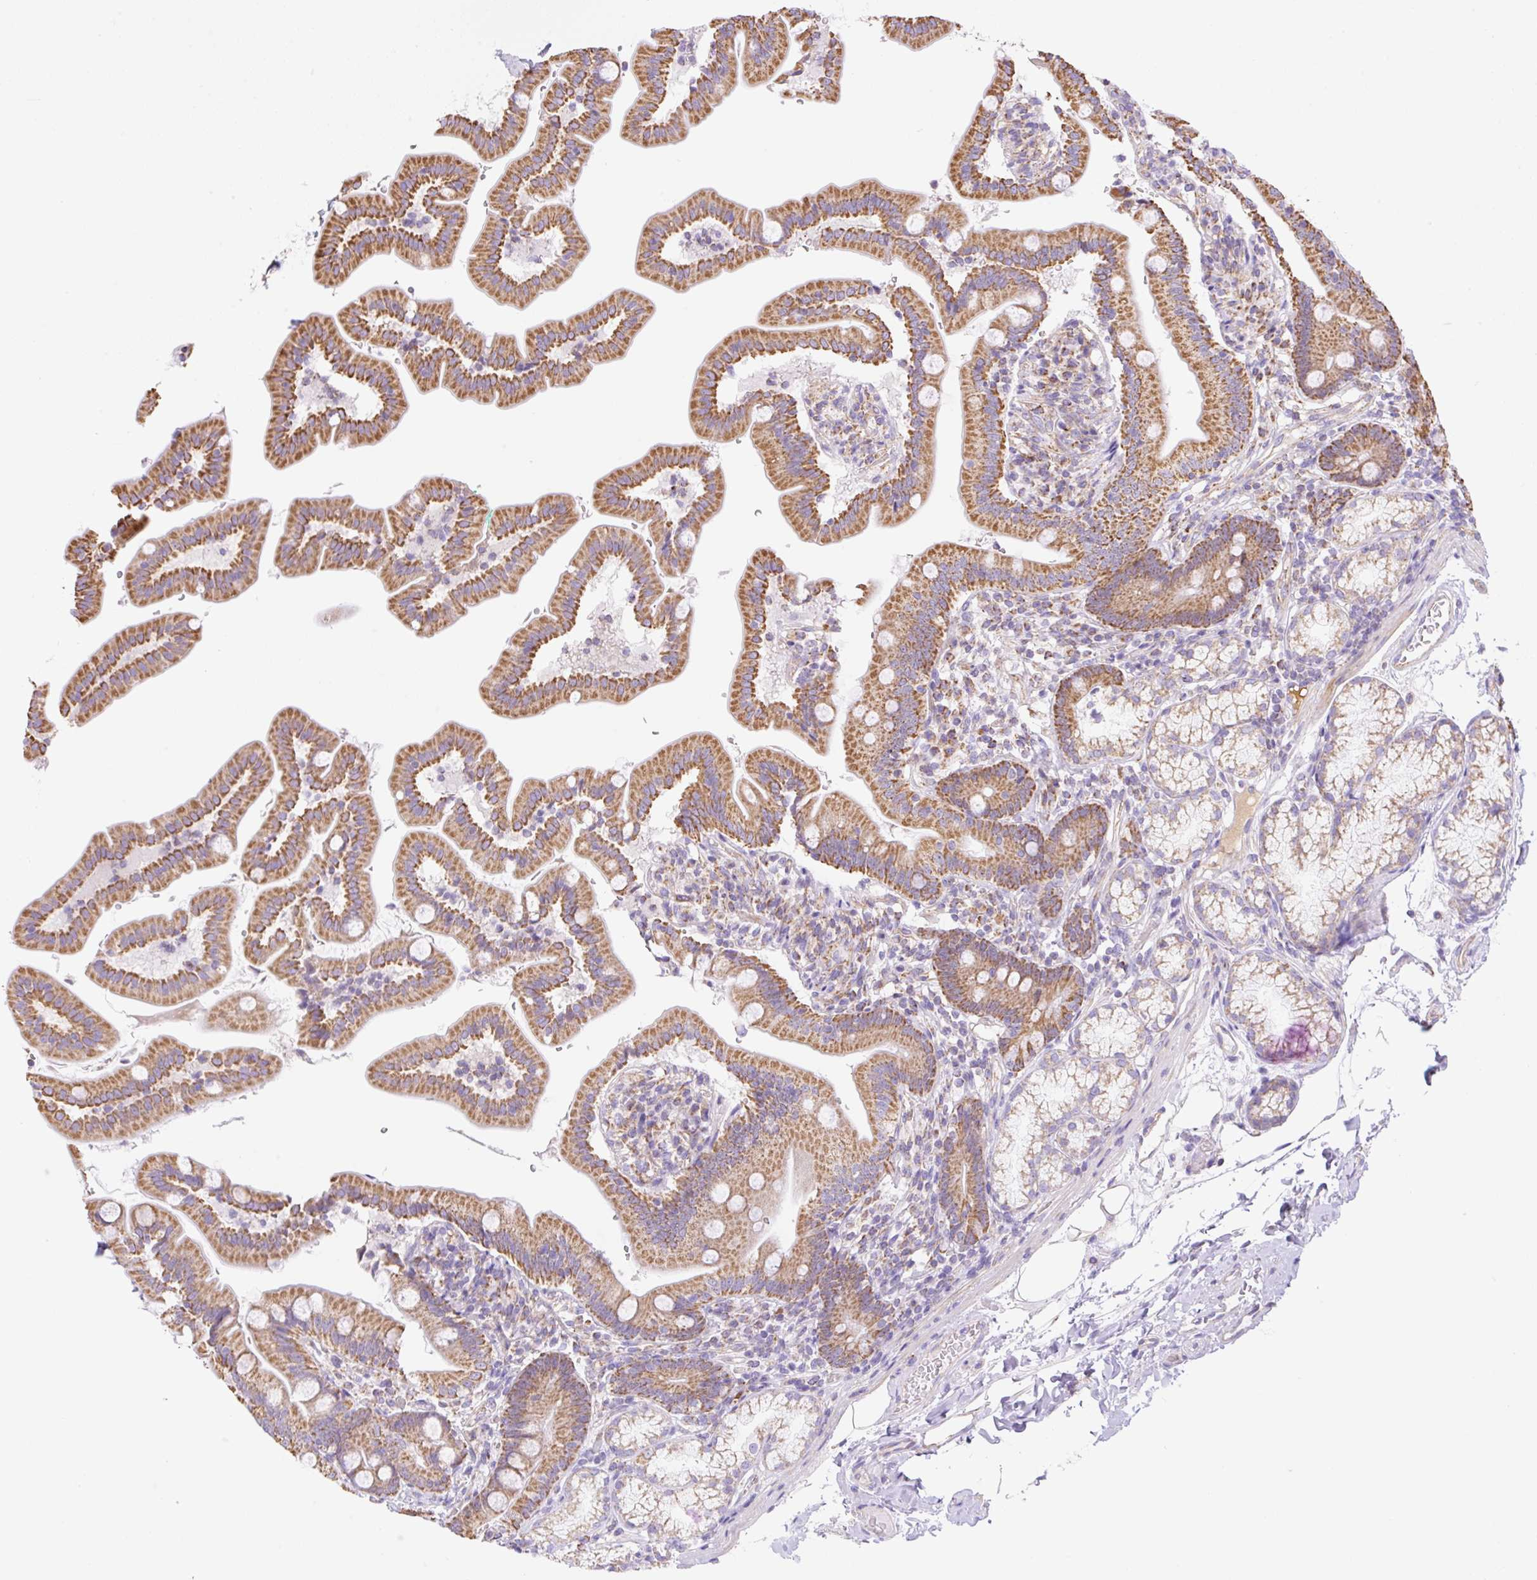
{"staining": {"intensity": "moderate", "quantity": ">75%", "location": "cytoplasmic/membranous"}, "tissue": "duodenum", "cell_type": "Glandular cells", "image_type": "normal", "snomed": [{"axis": "morphology", "description": "Normal tissue, NOS"}, {"axis": "topography", "description": "Duodenum"}], "caption": "IHC (DAB (3,3'-diaminobenzidine)) staining of normal human duodenum reveals moderate cytoplasmic/membranous protein staining in approximately >75% of glandular cells. (DAB = brown stain, brightfield microscopy at high magnification).", "gene": "ESAM", "patient": {"sex": "female", "age": 67}}